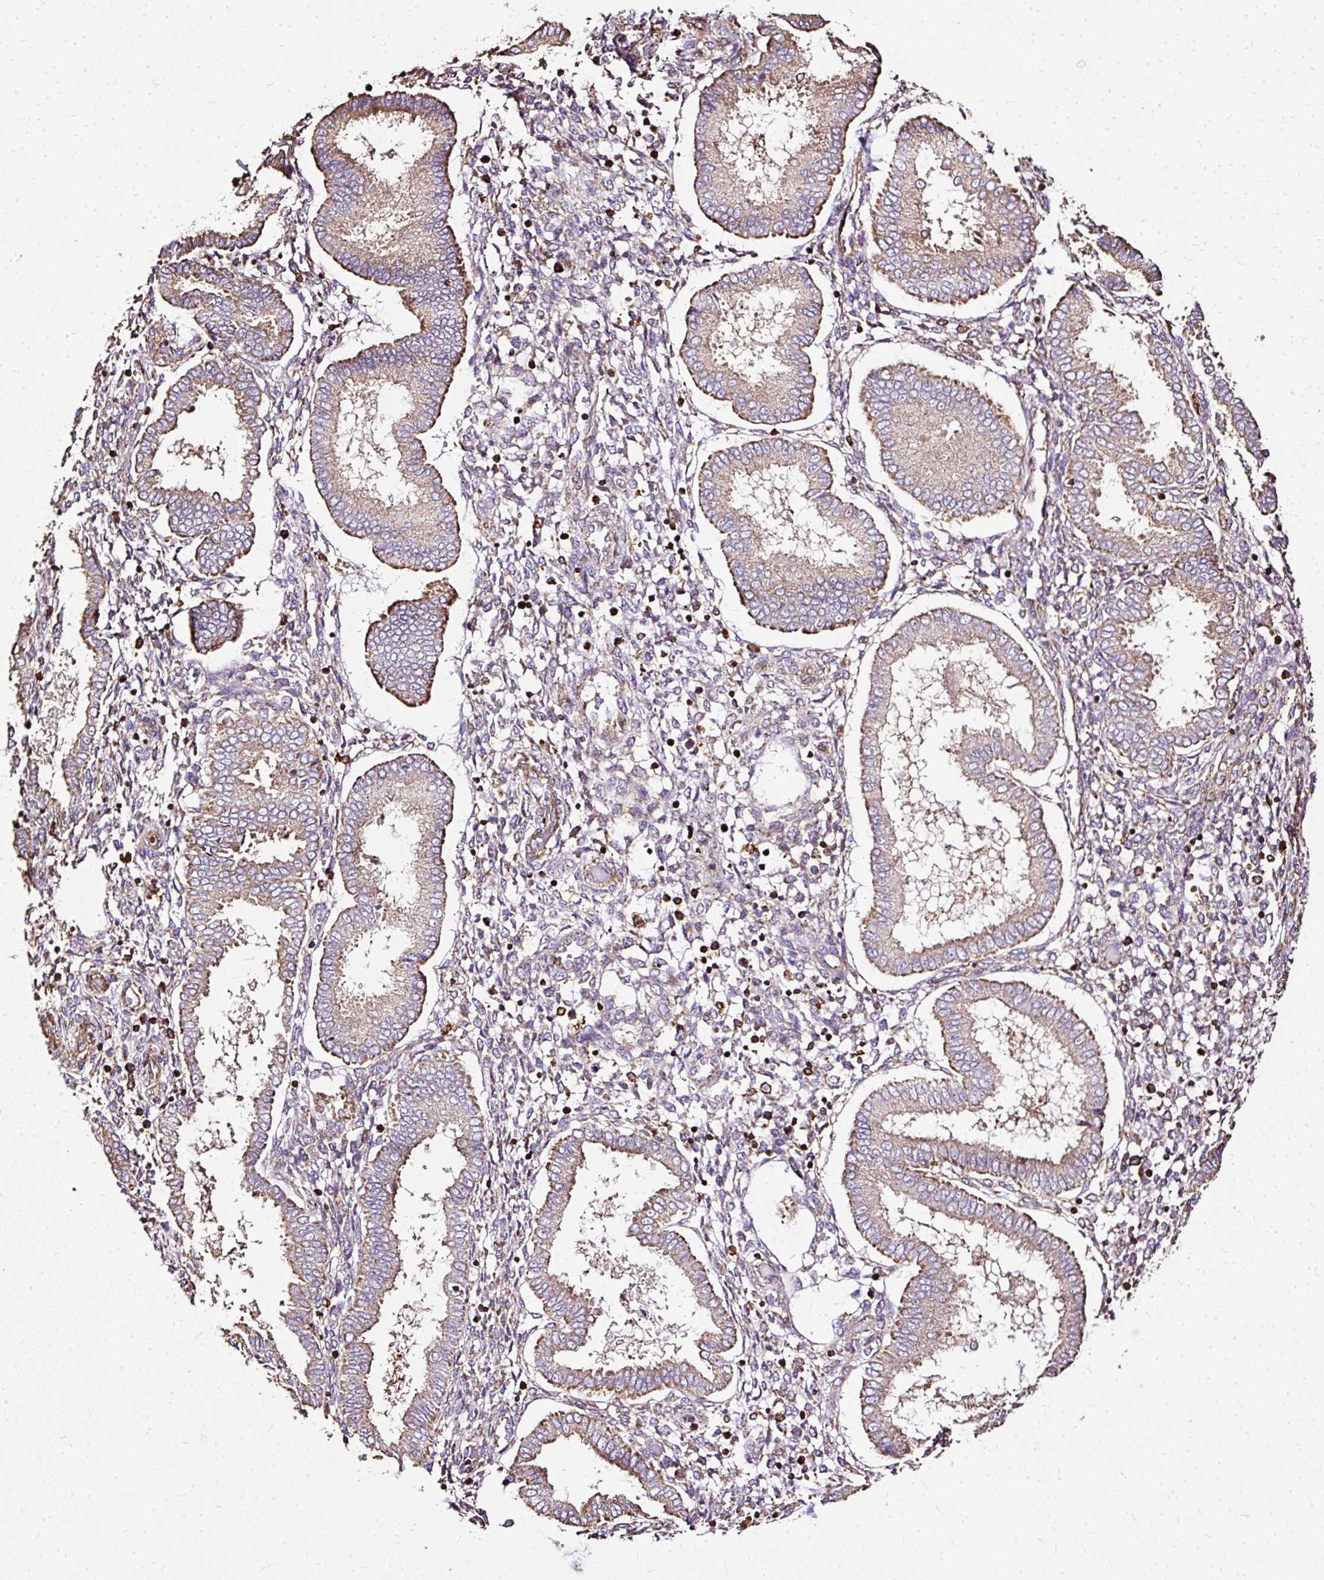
{"staining": {"intensity": "strong", "quantity": "<25%", "location": "cytoplasmic/membranous"}, "tissue": "endometrium", "cell_type": "Cells in endometrial stroma", "image_type": "normal", "snomed": [{"axis": "morphology", "description": "Normal tissue, NOS"}, {"axis": "topography", "description": "Endometrium"}], "caption": "Immunohistochemical staining of benign endometrium exhibits strong cytoplasmic/membranous protein staining in approximately <25% of cells in endometrial stroma. The staining was performed using DAB, with brown indicating positive protein expression. Nuclei are stained blue with hematoxylin.", "gene": "KLHL11", "patient": {"sex": "female", "age": 24}}